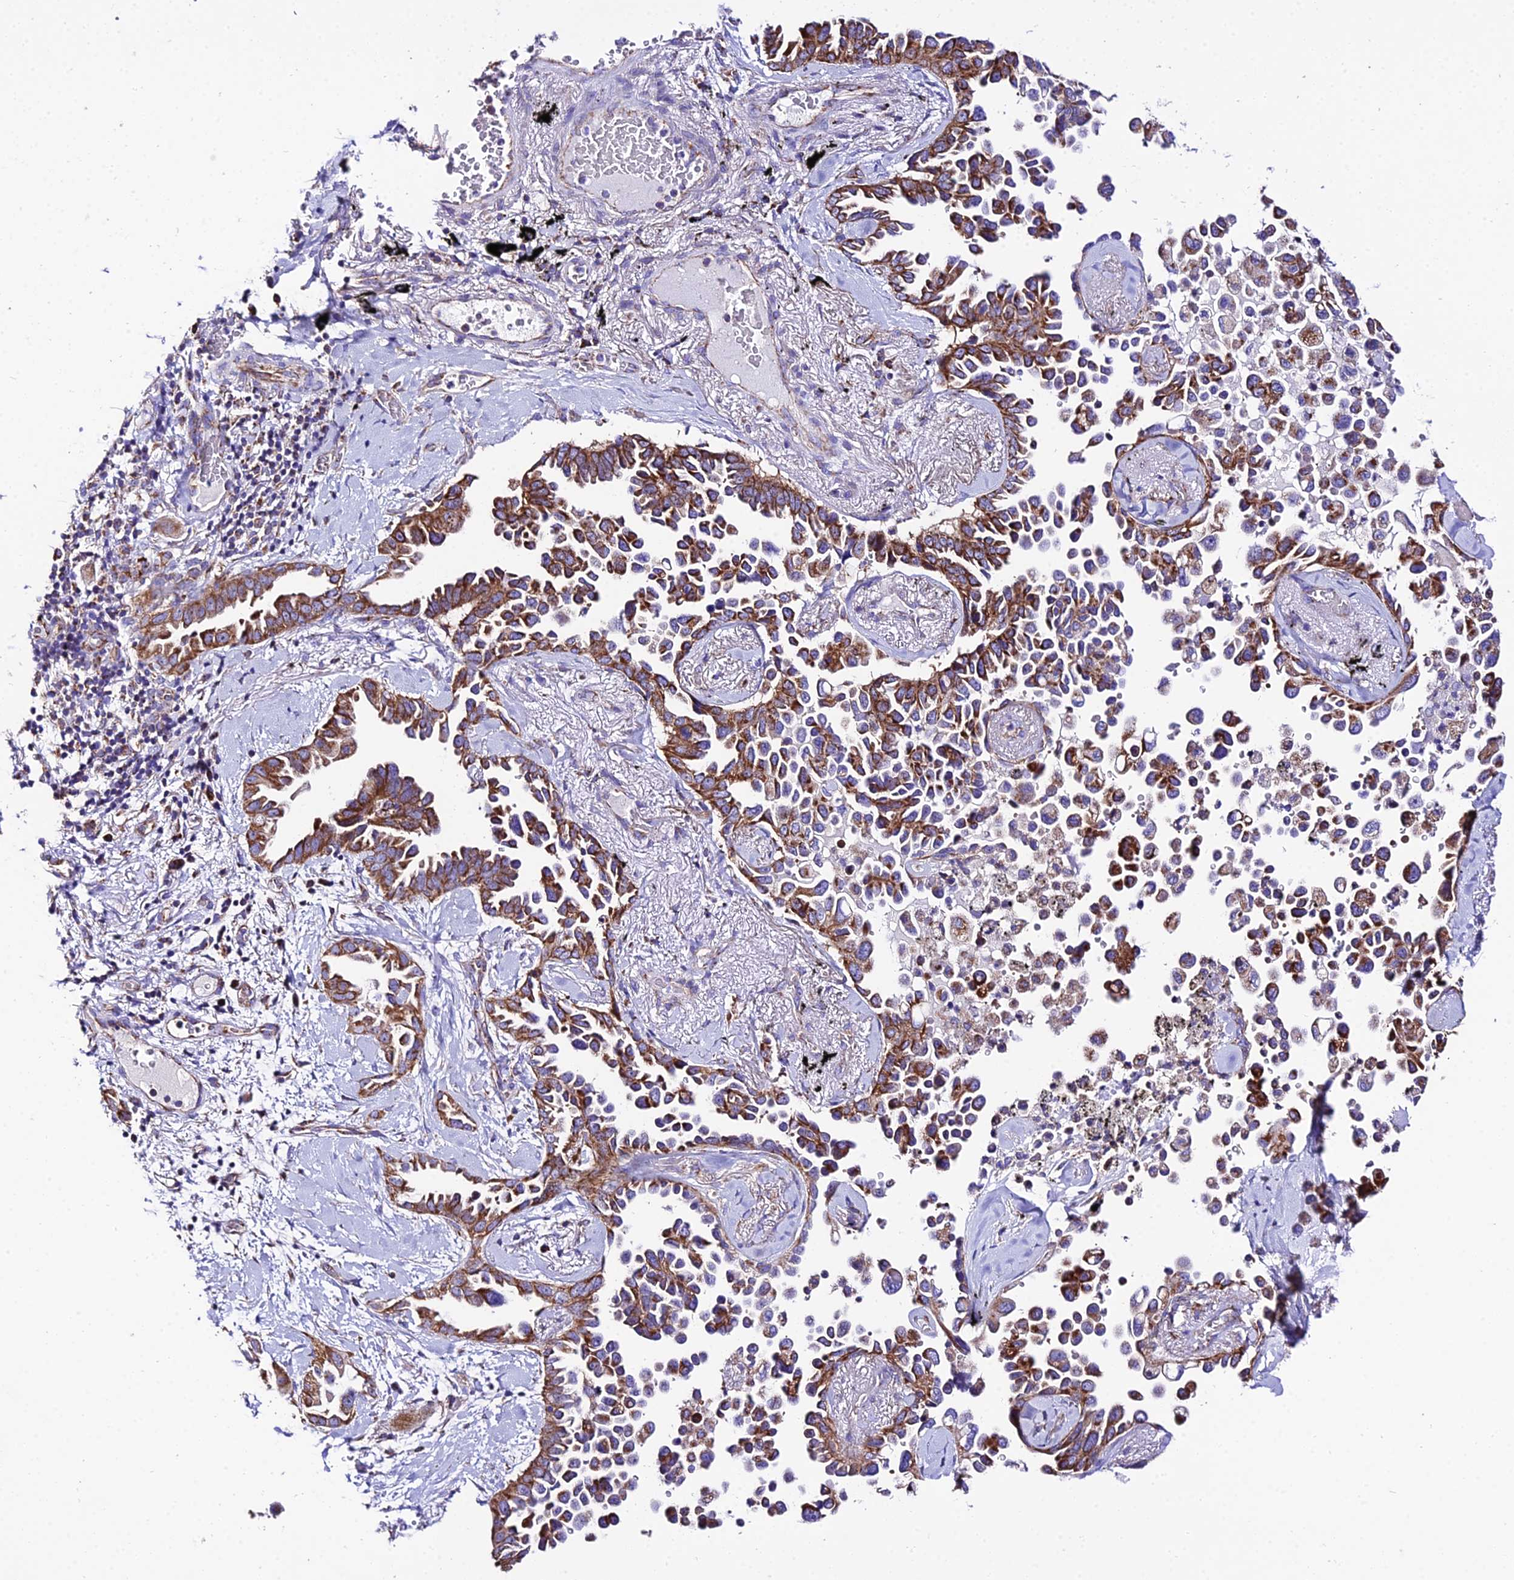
{"staining": {"intensity": "strong", "quantity": ">75%", "location": "cytoplasmic/membranous"}, "tissue": "lung cancer", "cell_type": "Tumor cells", "image_type": "cancer", "snomed": [{"axis": "morphology", "description": "Adenocarcinoma, NOS"}, {"axis": "topography", "description": "Lung"}], "caption": "Lung cancer was stained to show a protein in brown. There is high levels of strong cytoplasmic/membranous expression in about >75% of tumor cells.", "gene": "OCIAD1", "patient": {"sex": "female", "age": 67}}